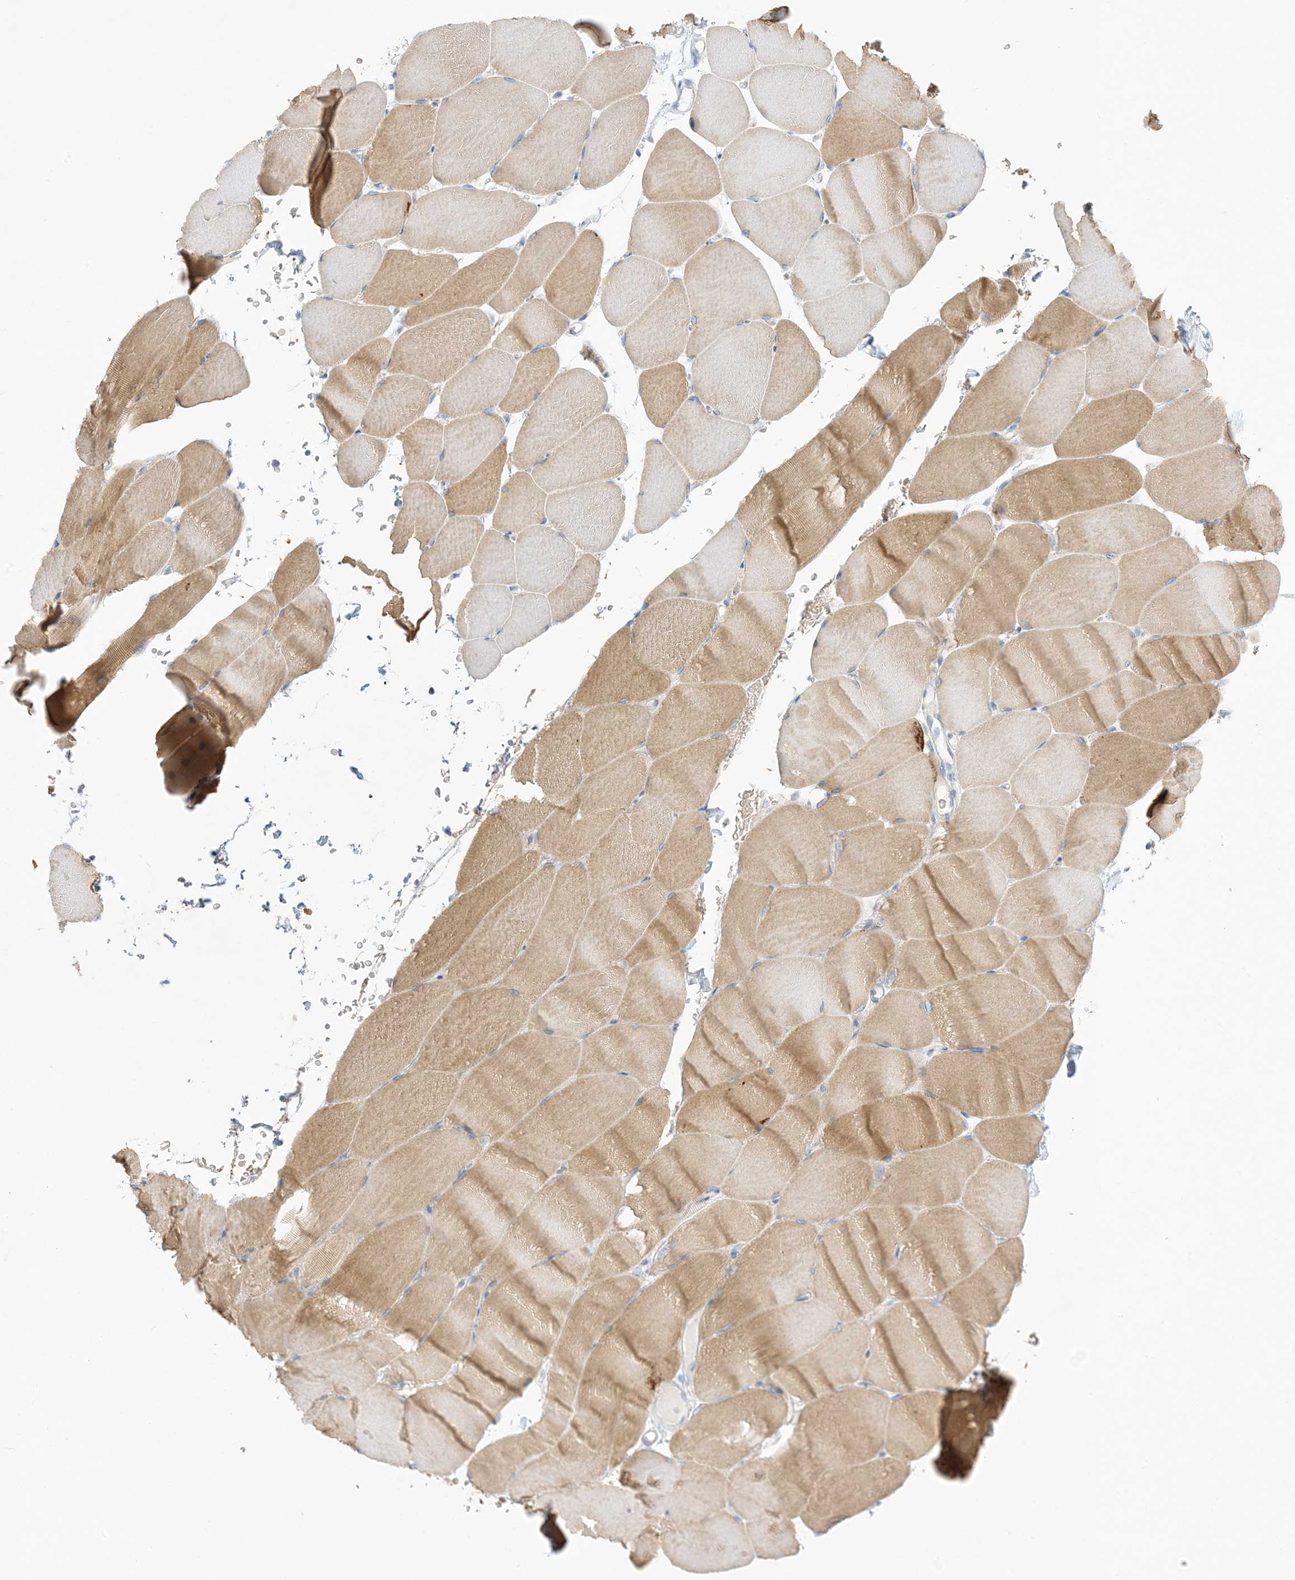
{"staining": {"intensity": "moderate", "quantity": ">75%", "location": "cytoplasmic/membranous"}, "tissue": "skeletal muscle", "cell_type": "Myocytes", "image_type": "normal", "snomed": [{"axis": "morphology", "description": "Normal tissue, NOS"}, {"axis": "topography", "description": "Skeletal muscle"}, {"axis": "topography", "description": "Parathyroid gland"}], "caption": "Human skeletal muscle stained with a brown dye demonstrates moderate cytoplasmic/membranous positive staining in about >75% of myocytes.", "gene": "XIRP2", "patient": {"sex": "female", "age": 37}}